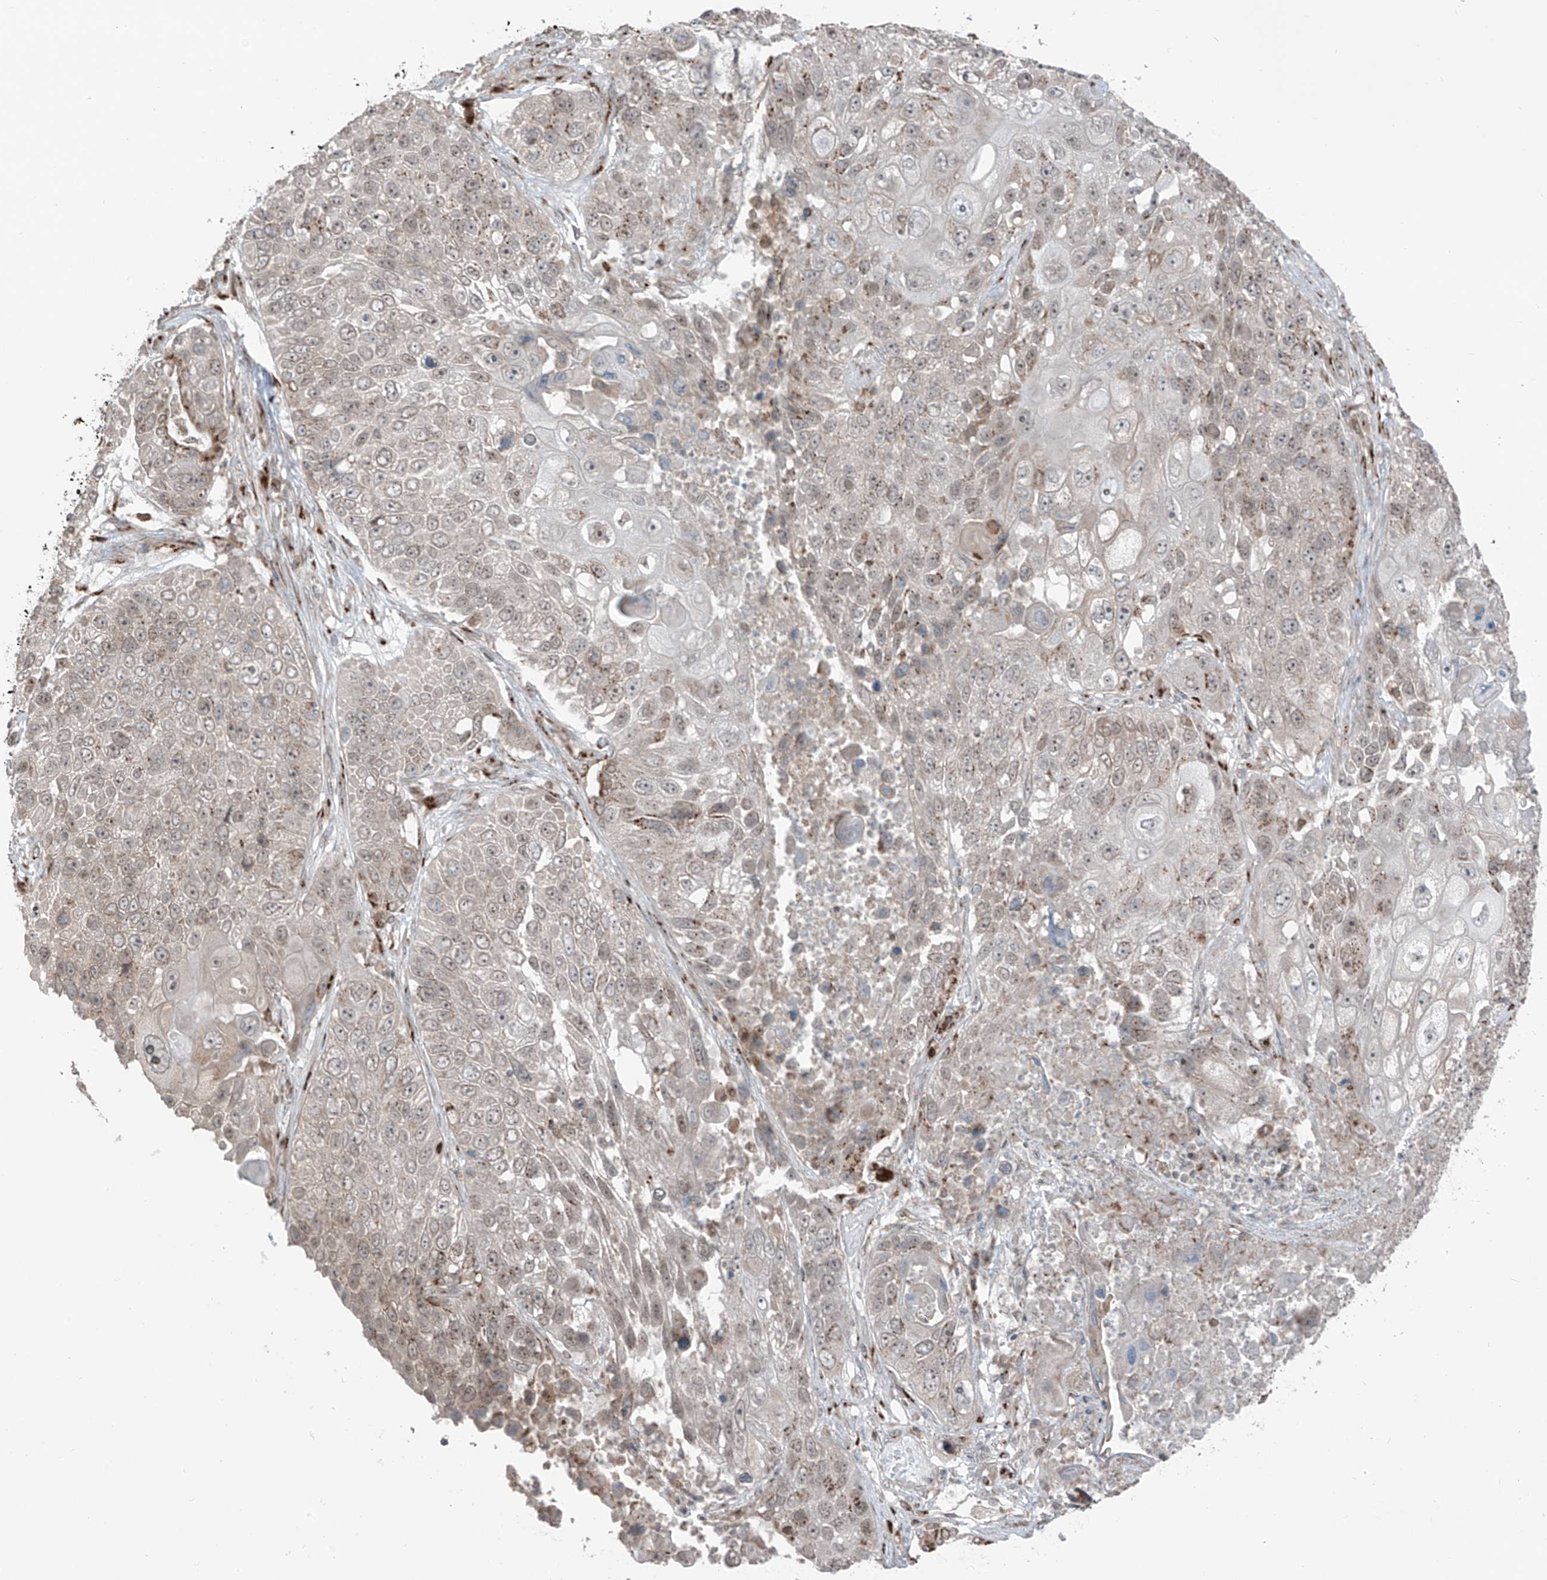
{"staining": {"intensity": "moderate", "quantity": "<25%", "location": "cytoplasmic/membranous,nuclear"}, "tissue": "lung cancer", "cell_type": "Tumor cells", "image_type": "cancer", "snomed": [{"axis": "morphology", "description": "Squamous cell carcinoma, NOS"}, {"axis": "topography", "description": "Lung"}], "caption": "The image displays immunohistochemical staining of lung cancer (squamous cell carcinoma). There is moderate cytoplasmic/membranous and nuclear positivity is seen in about <25% of tumor cells.", "gene": "ERLEC1", "patient": {"sex": "male", "age": 61}}